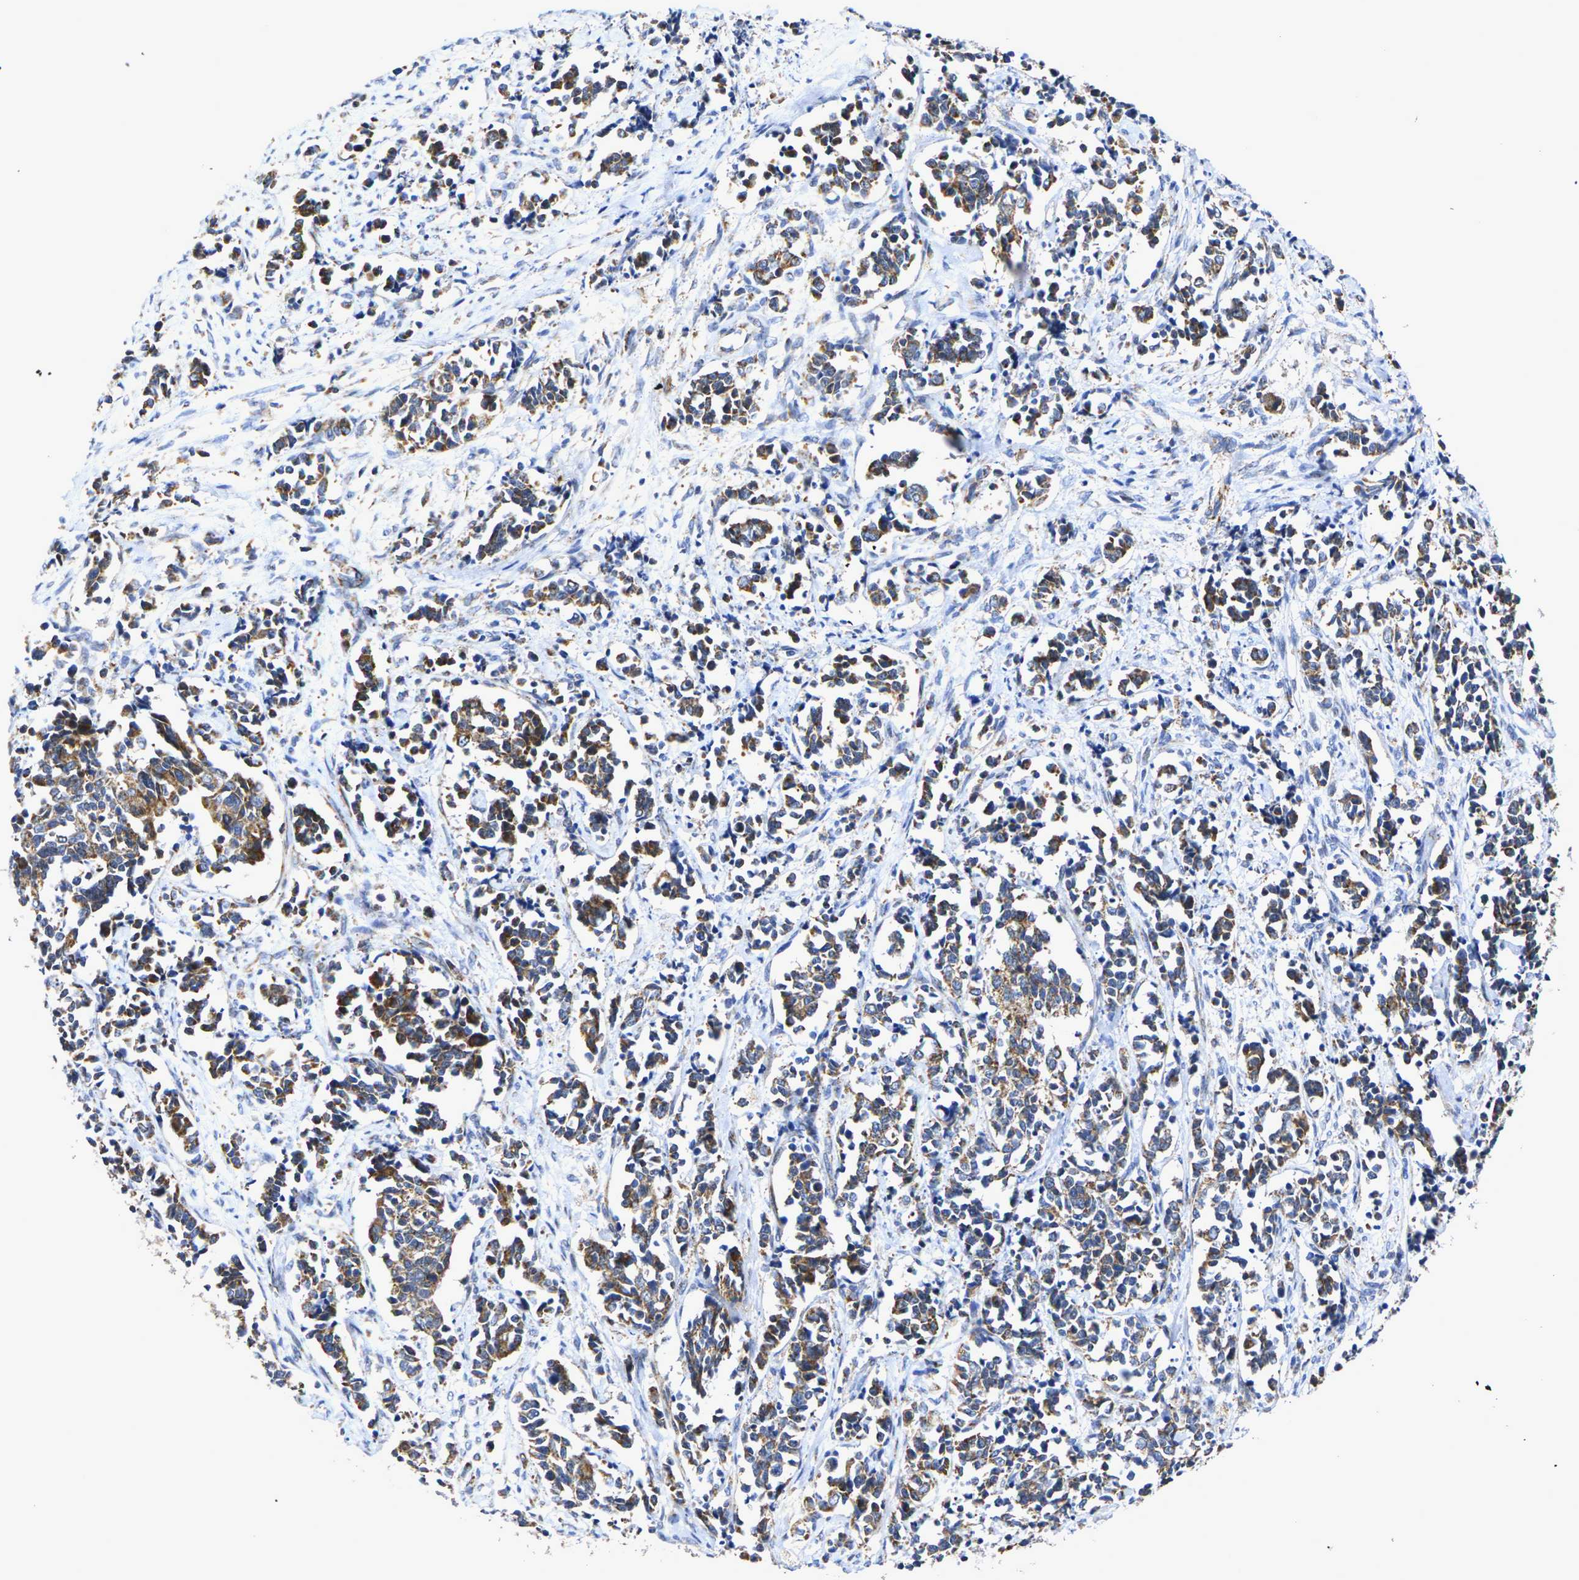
{"staining": {"intensity": "strong", "quantity": ">75%", "location": "cytoplasmic/membranous"}, "tissue": "cervical cancer", "cell_type": "Tumor cells", "image_type": "cancer", "snomed": [{"axis": "morphology", "description": "Normal tissue, NOS"}, {"axis": "morphology", "description": "Squamous cell carcinoma, NOS"}, {"axis": "topography", "description": "Cervix"}], "caption": "A brown stain labels strong cytoplasmic/membranous positivity of a protein in cervical squamous cell carcinoma tumor cells. (DAB (3,3'-diaminobenzidine) IHC with brightfield microscopy, high magnification).", "gene": "P2RY11", "patient": {"sex": "female", "age": 35}}